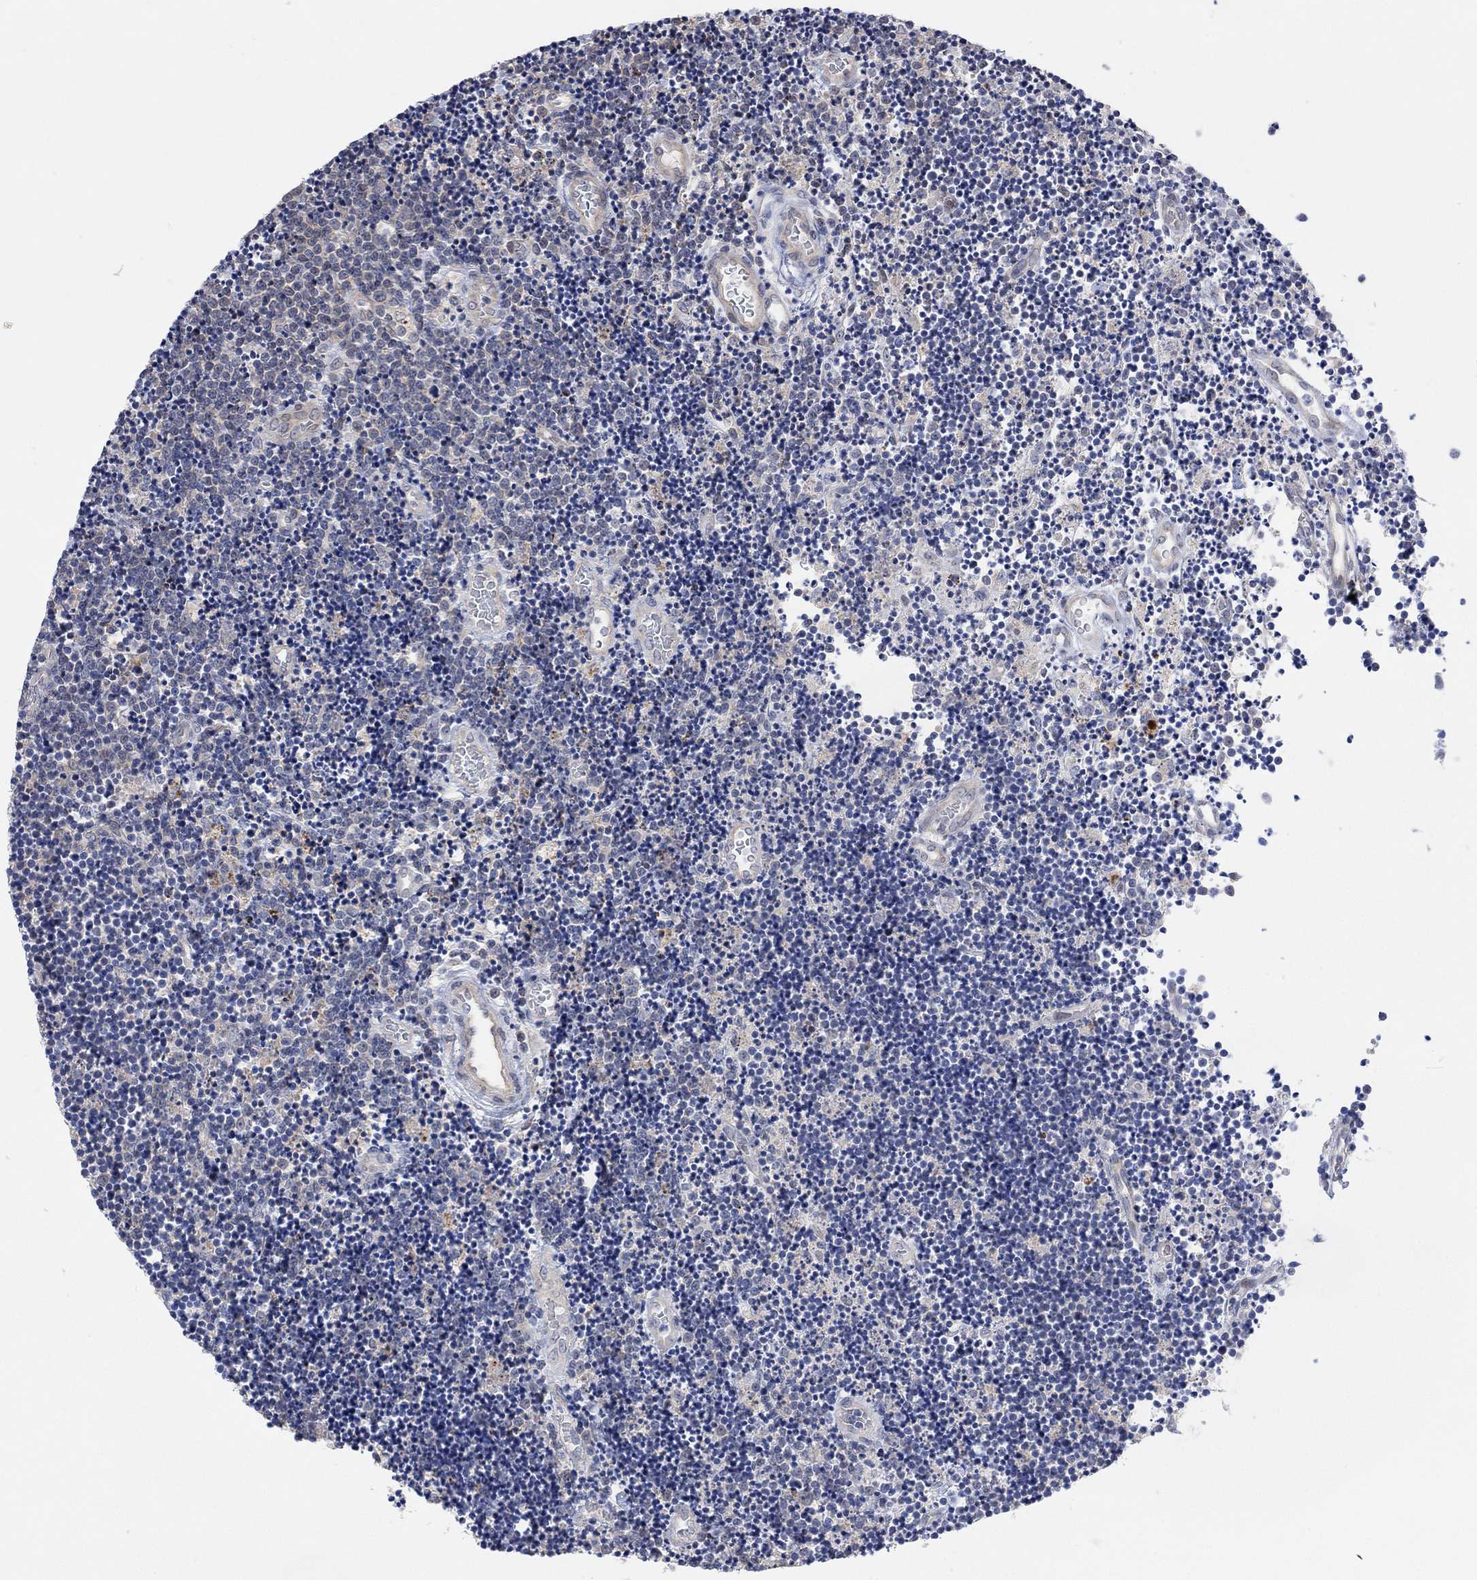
{"staining": {"intensity": "negative", "quantity": "none", "location": "none"}, "tissue": "lymphoma", "cell_type": "Tumor cells", "image_type": "cancer", "snomed": [{"axis": "morphology", "description": "Malignant lymphoma, non-Hodgkin's type, Low grade"}, {"axis": "topography", "description": "Brain"}], "caption": "The histopathology image reveals no staining of tumor cells in lymphoma.", "gene": "CNTF", "patient": {"sex": "female", "age": 66}}